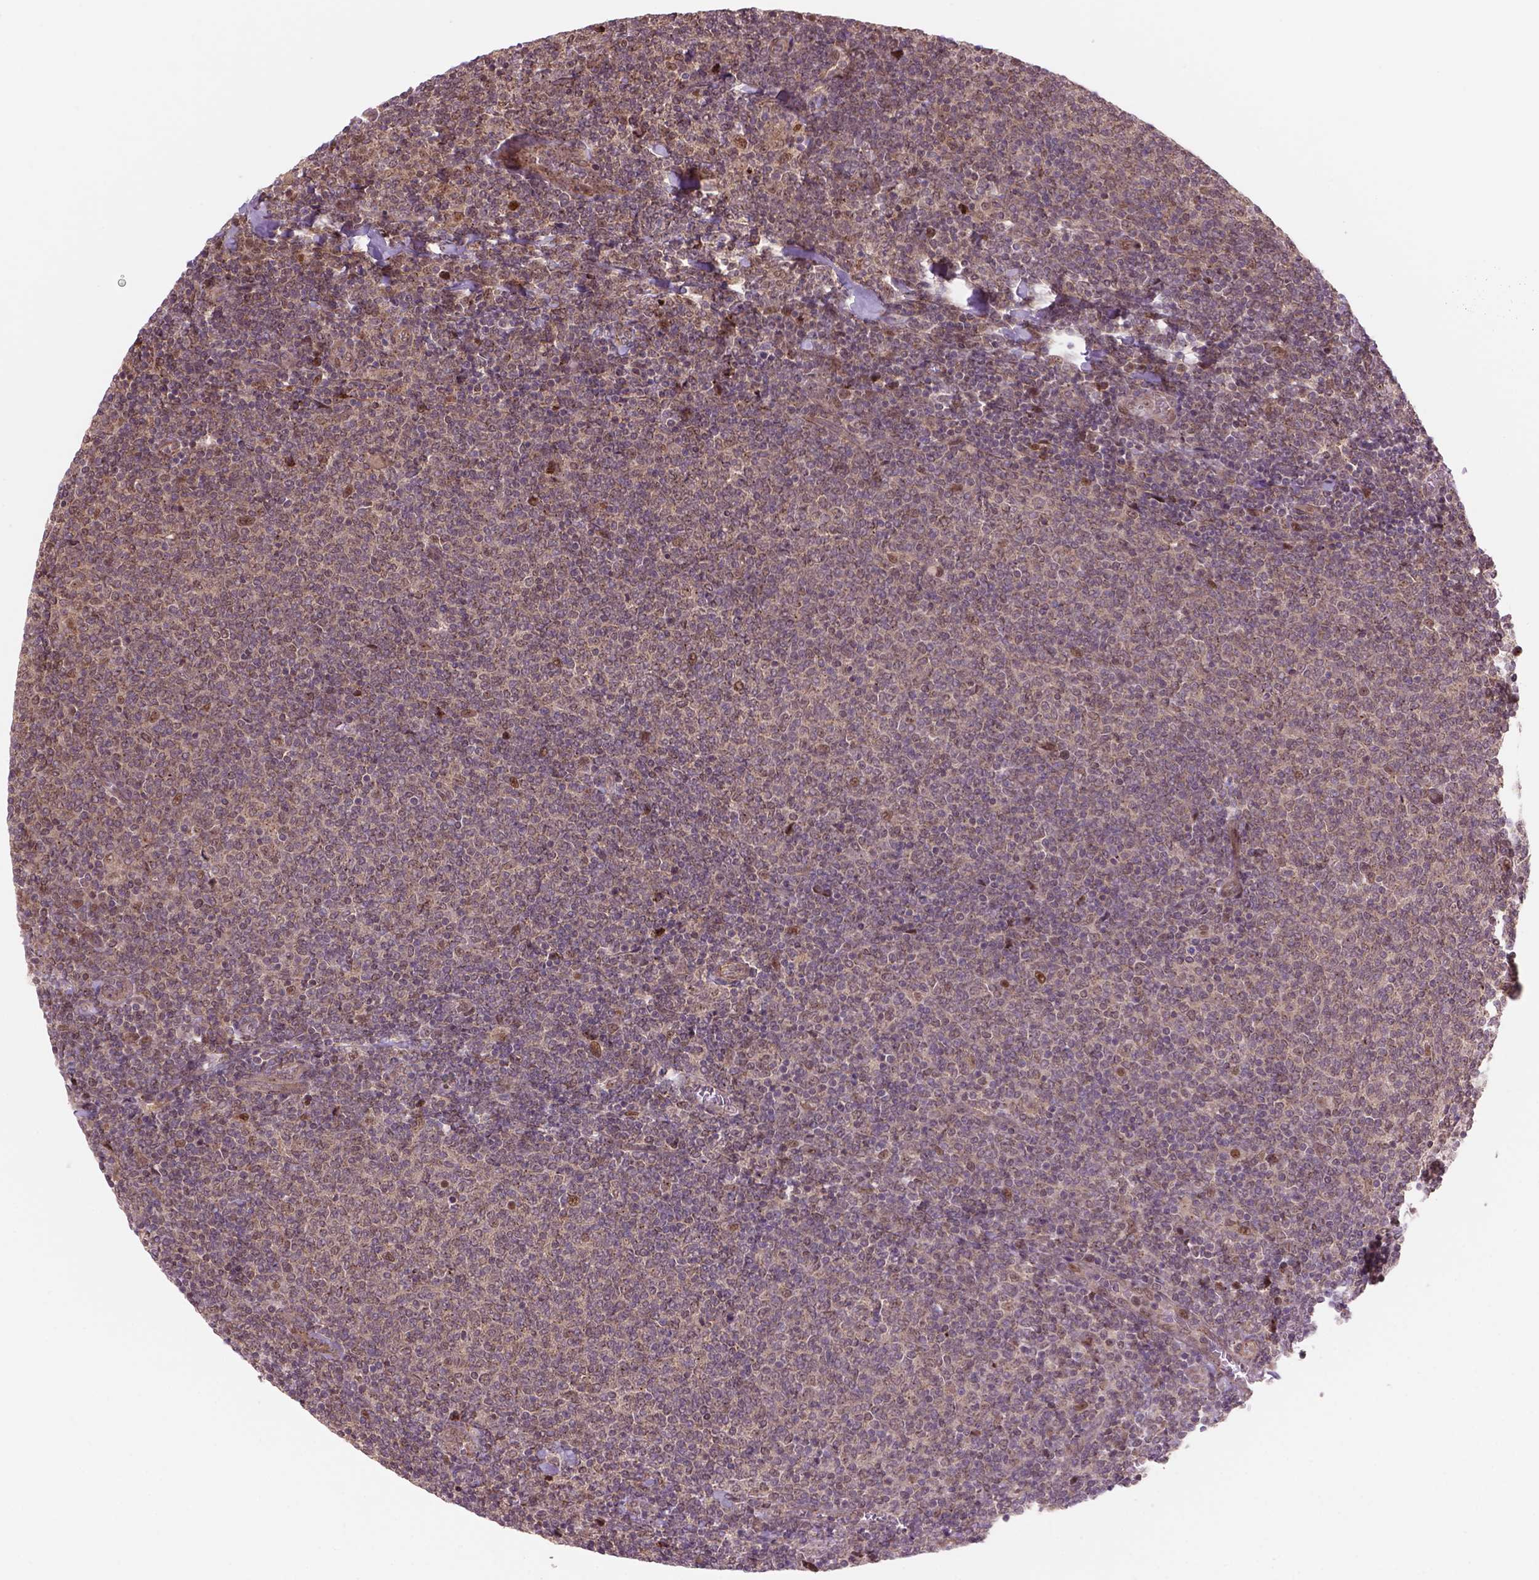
{"staining": {"intensity": "moderate", "quantity": "<25%", "location": "cytoplasmic/membranous,nuclear"}, "tissue": "lymphoma", "cell_type": "Tumor cells", "image_type": "cancer", "snomed": [{"axis": "morphology", "description": "Malignant lymphoma, non-Hodgkin's type, Low grade"}, {"axis": "topography", "description": "Lymph node"}], "caption": "Immunohistochemistry micrograph of human malignant lymphoma, non-Hodgkin's type (low-grade) stained for a protein (brown), which demonstrates low levels of moderate cytoplasmic/membranous and nuclear positivity in approximately <25% of tumor cells.", "gene": "PSMD11", "patient": {"sex": "male", "age": 52}}